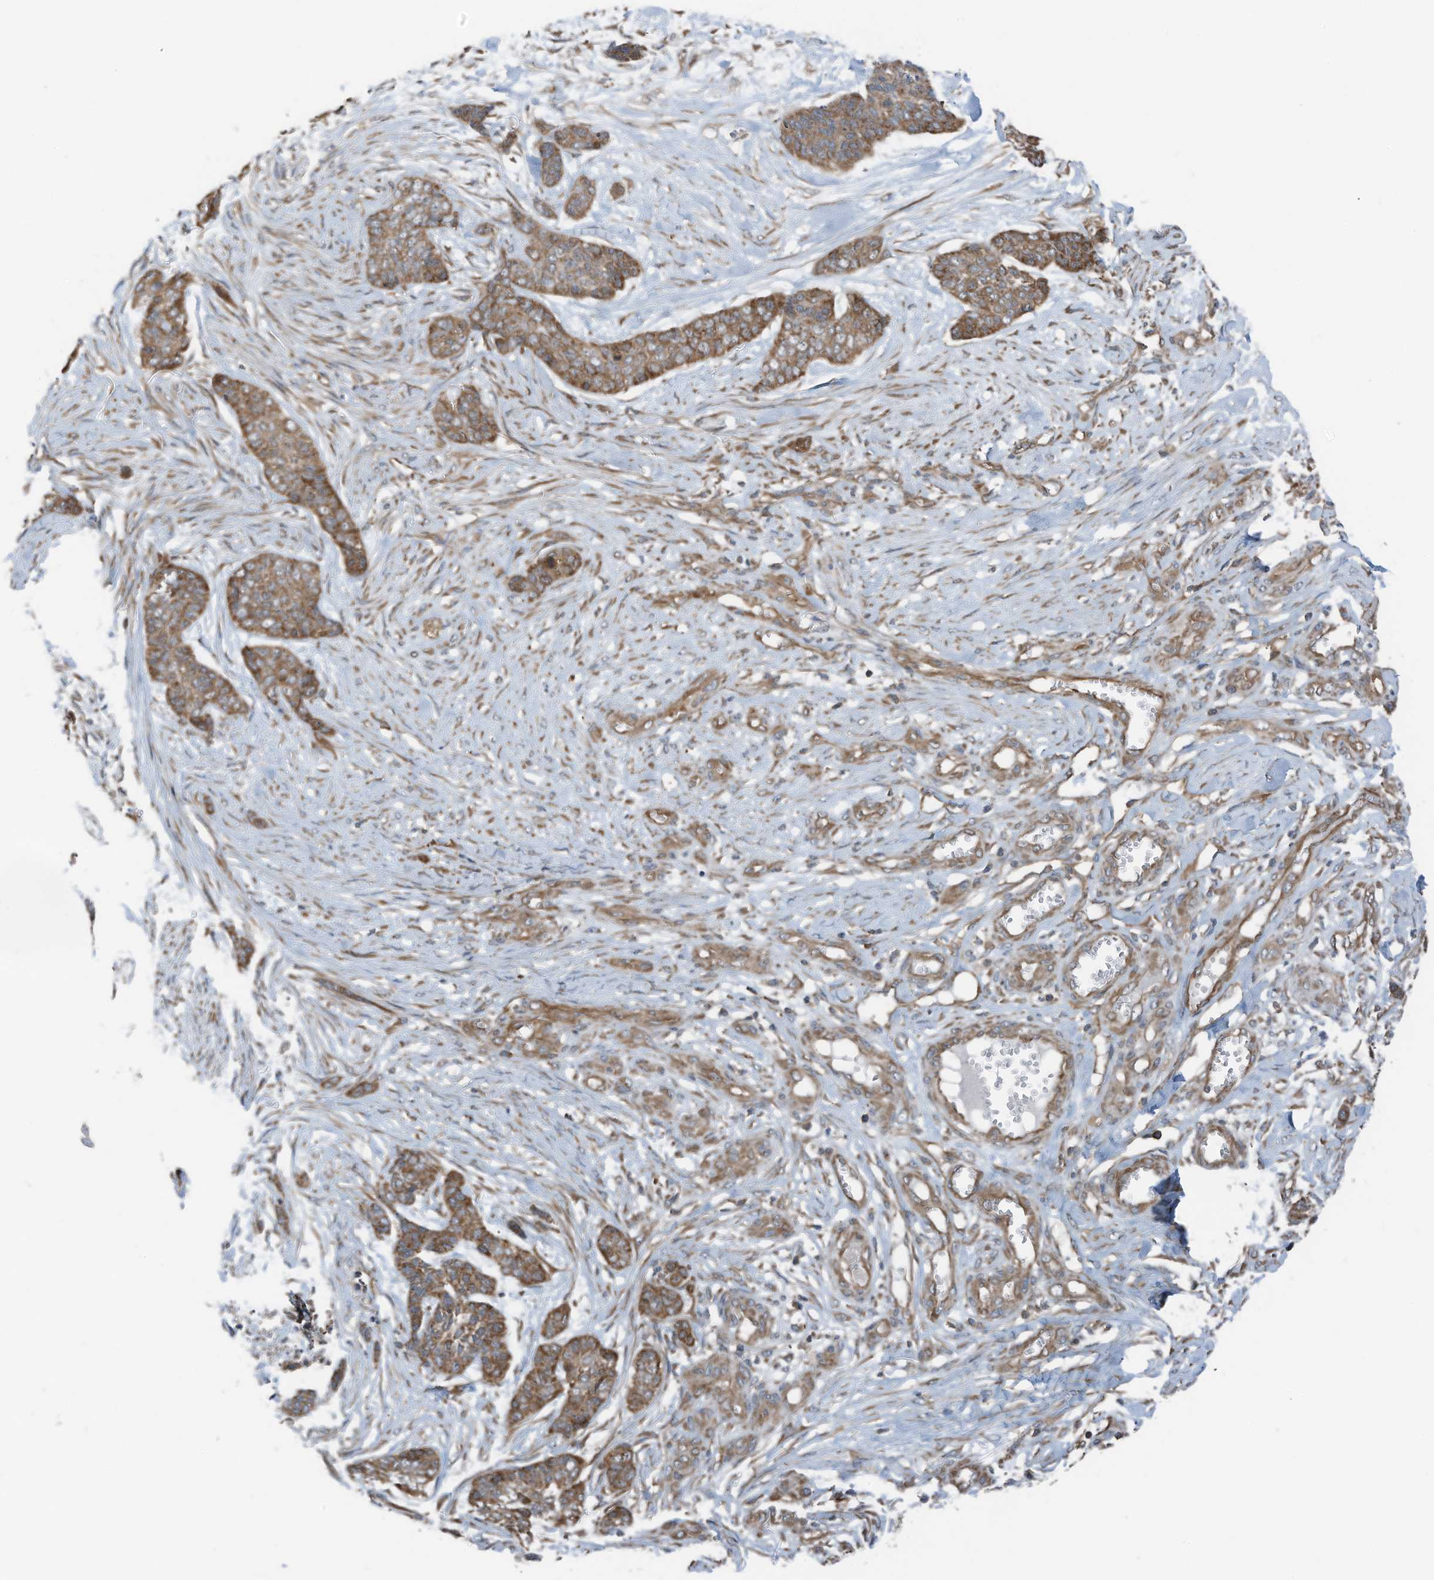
{"staining": {"intensity": "moderate", "quantity": ">75%", "location": "cytoplasmic/membranous"}, "tissue": "skin cancer", "cell_type": "Tumor cells", "image_type": "cancer", "snomed": [{"axis": "morphology", "description": "Basal cell carcinoma"}, {"axis": "topography", "description": "Skin"}], "caption": "Skin cancer stained for a protein (brown) exhibits moderate cytoplasmic/membranous positive staining in about >75% of tumor cells.", "gene": "TXNDC9", "patient": {"sex": "female", "age": 64}}